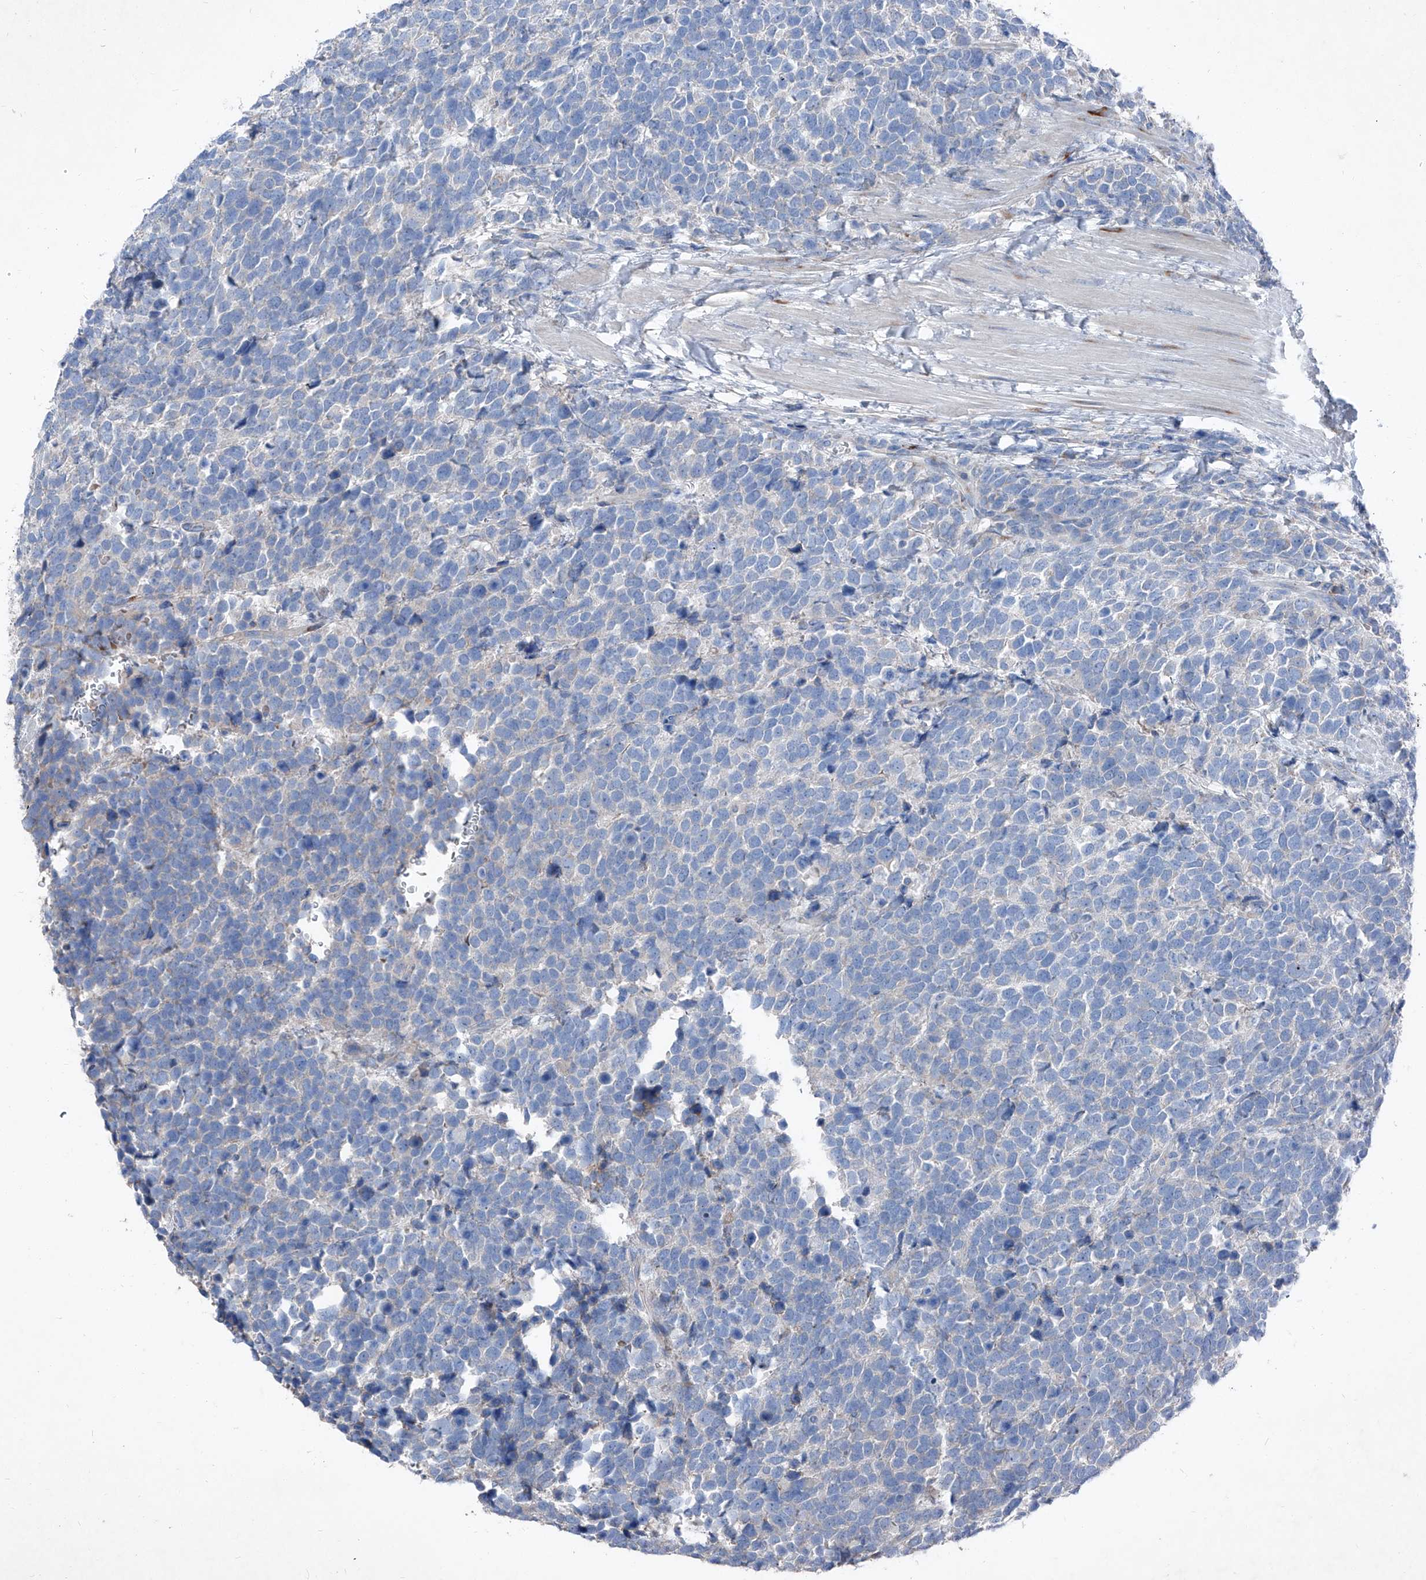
{"staining": {"intensity": "negative", "quantity": "none", "location": "none"}, "tissue": "urothelial cancer", "cell_type": "Tumor cells", "image_type": "cancer", "snomed": [{"axis": "morphology", "description": "Urothelial carcinoma, High grade"}, {"axis": "topography", "description": "Urinary bladder"}], "caption": "There is no significant staining in tumor cells of high-grade urothelial carcinoma.", "gene": "IFI27", "patient": {"sex": "female", "age": 82}}